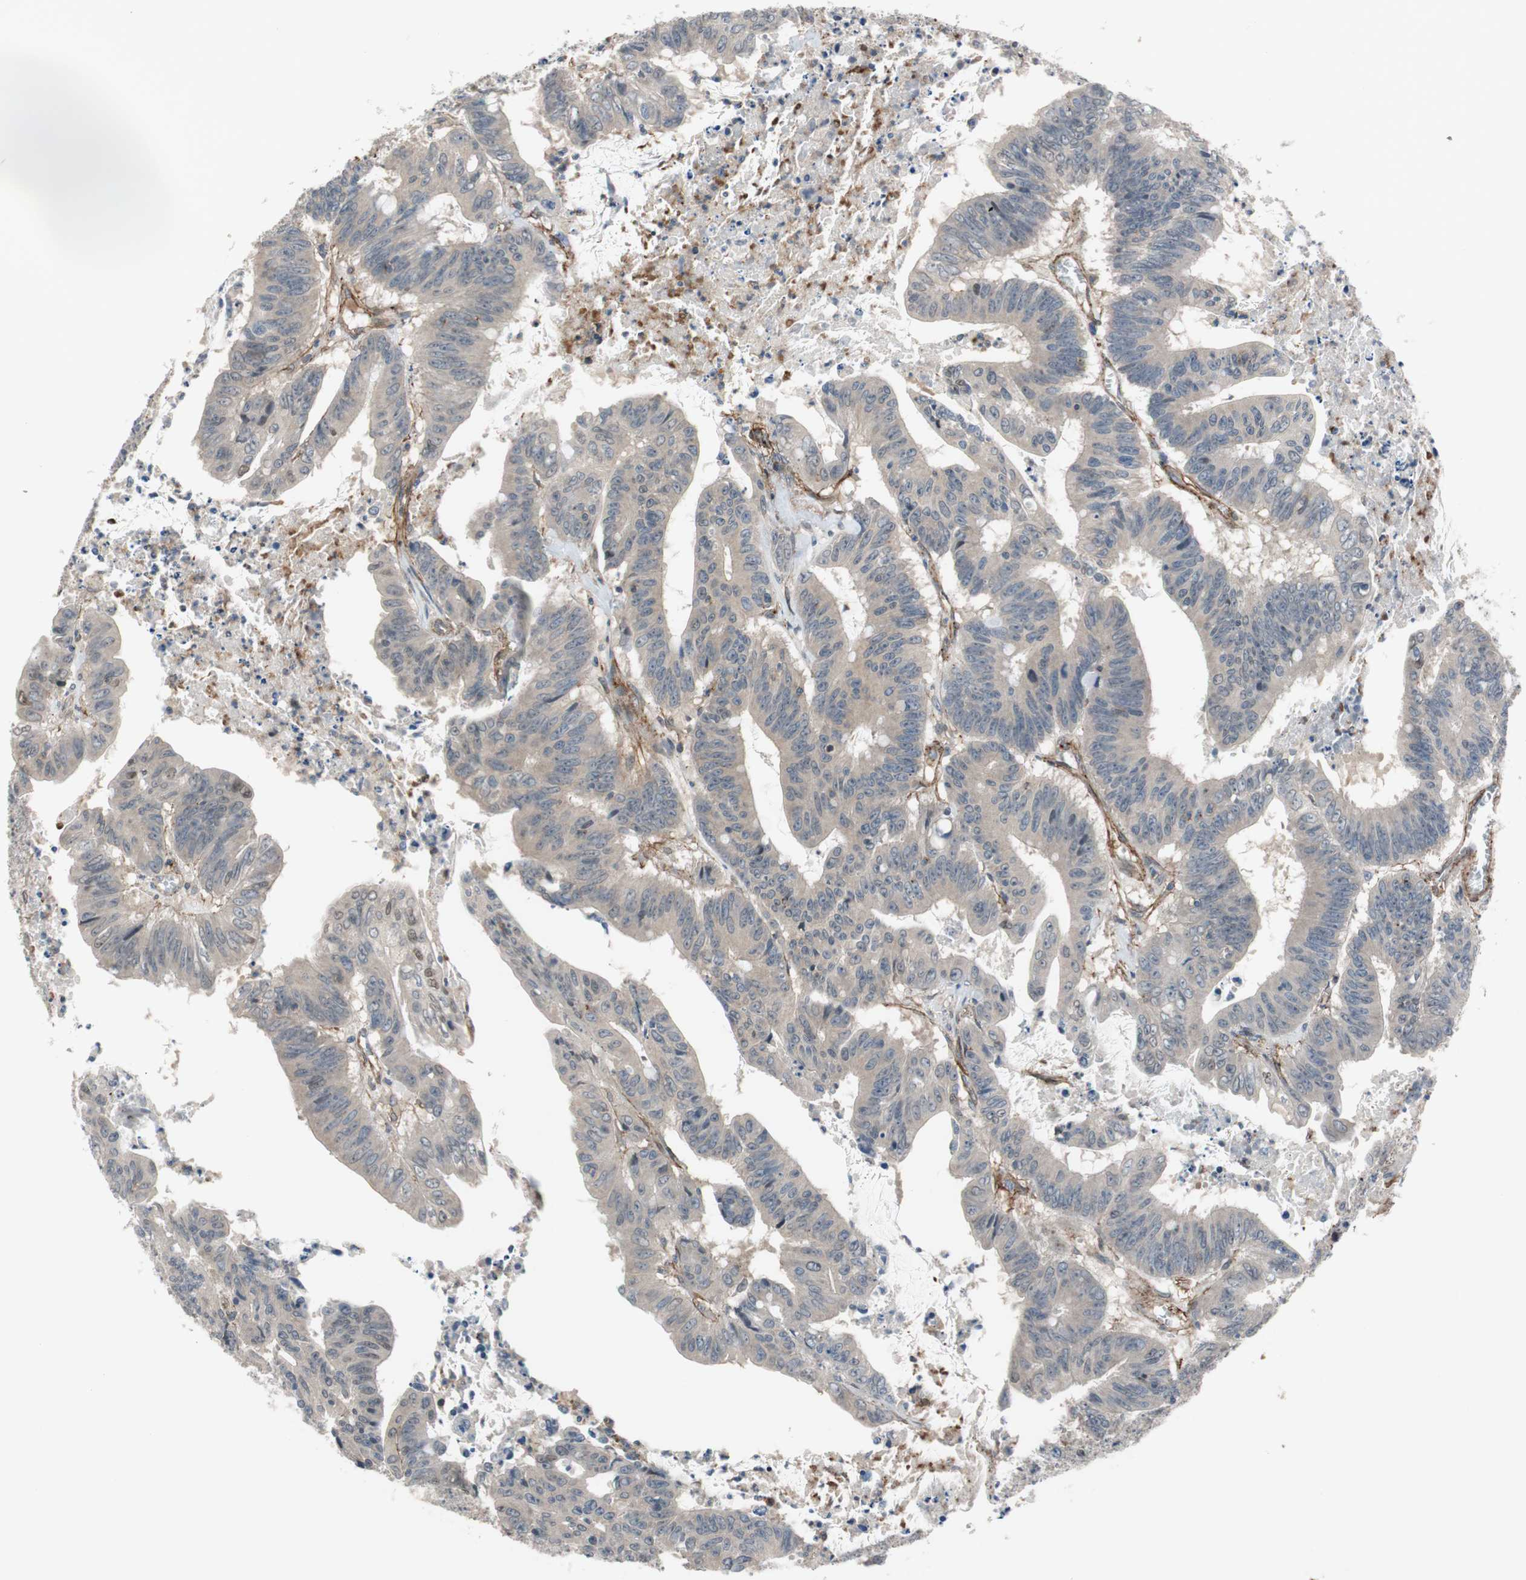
{"staining": {"intensity": "weak", "quantity": "25%-75%", "location": "cytoplasmic/membranous"}, "tissue": "colorectal cancer", "cell_type": "Tumor cells", "image_type": "cancer", "snomed": [{"axis": "morphology", "description": "Adenocarcinoma, NOS"}, {"axis": "topography", "description": "Colon"}], "caption": "Approximately 25%-75% of tumor cells in adenocarcinoma (colorectal) demonstrate weak cytoplasmic/membranous protein staining as visualized by brown immunohistochemical staining.", "gene": "GRHL1", "patient": {"sex": "male", "age": 45}}